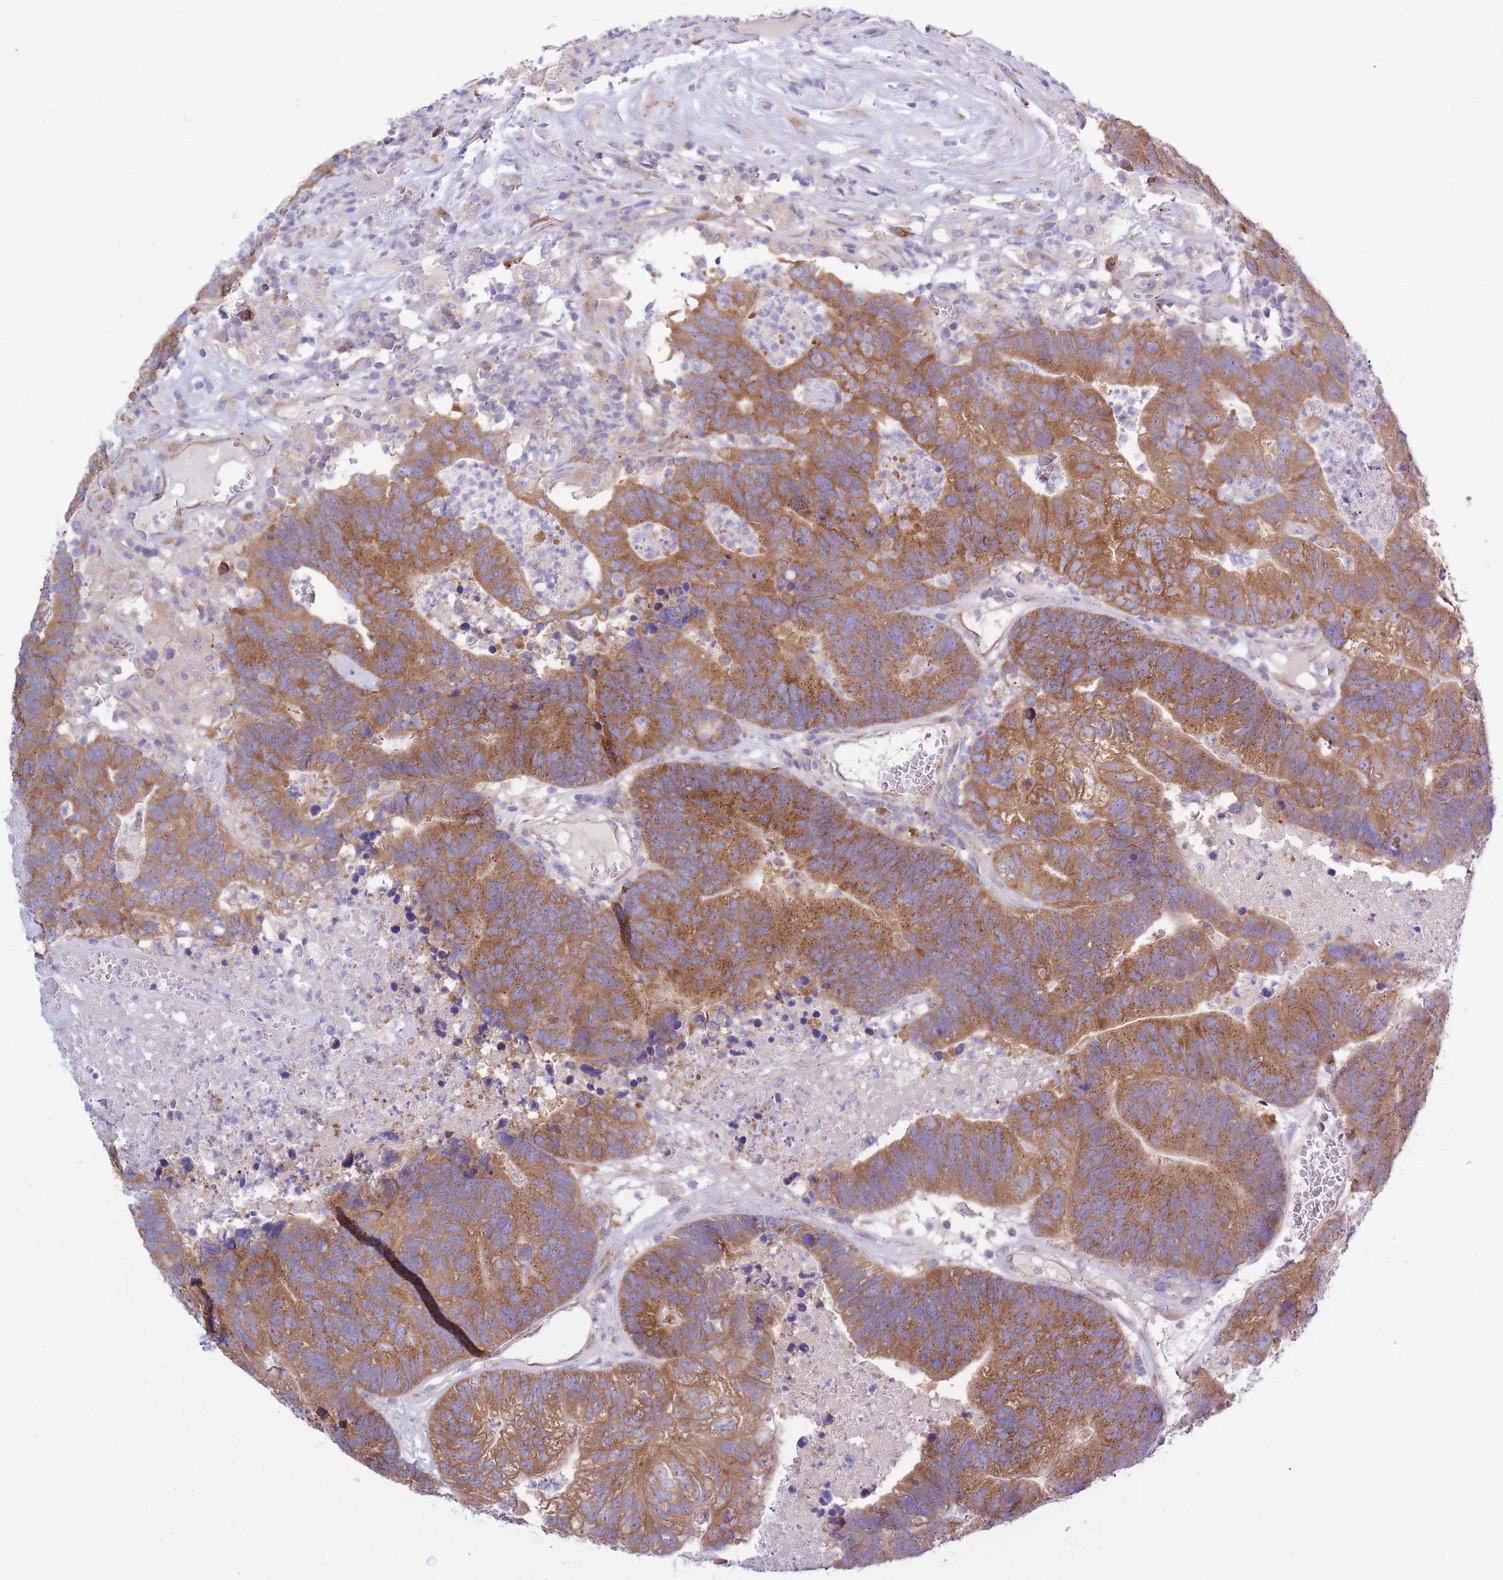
{"staining": {"intensity": "moderate", "quantity": ">75%", "location": "cytoplasmic/membranous"}, "tissue": "colorectal cancer", "cell_type": "Tumor cells", "image_type": "cancer", "snomed": [{"axis": "morphology", "description": "Adenocarcinoma, NOS"}, {"axis": "topography", "description": "Colon"}], "caption": "Immunohistochemical staining of colorectal cancer (adenocarcinoma) demonstrates medium levels of moderate cytoplasmic/membranous protein staining in approximately >75% of tumor cells.", "gene": "COPG2", "patient": {"sex": "female", "age": 48}}